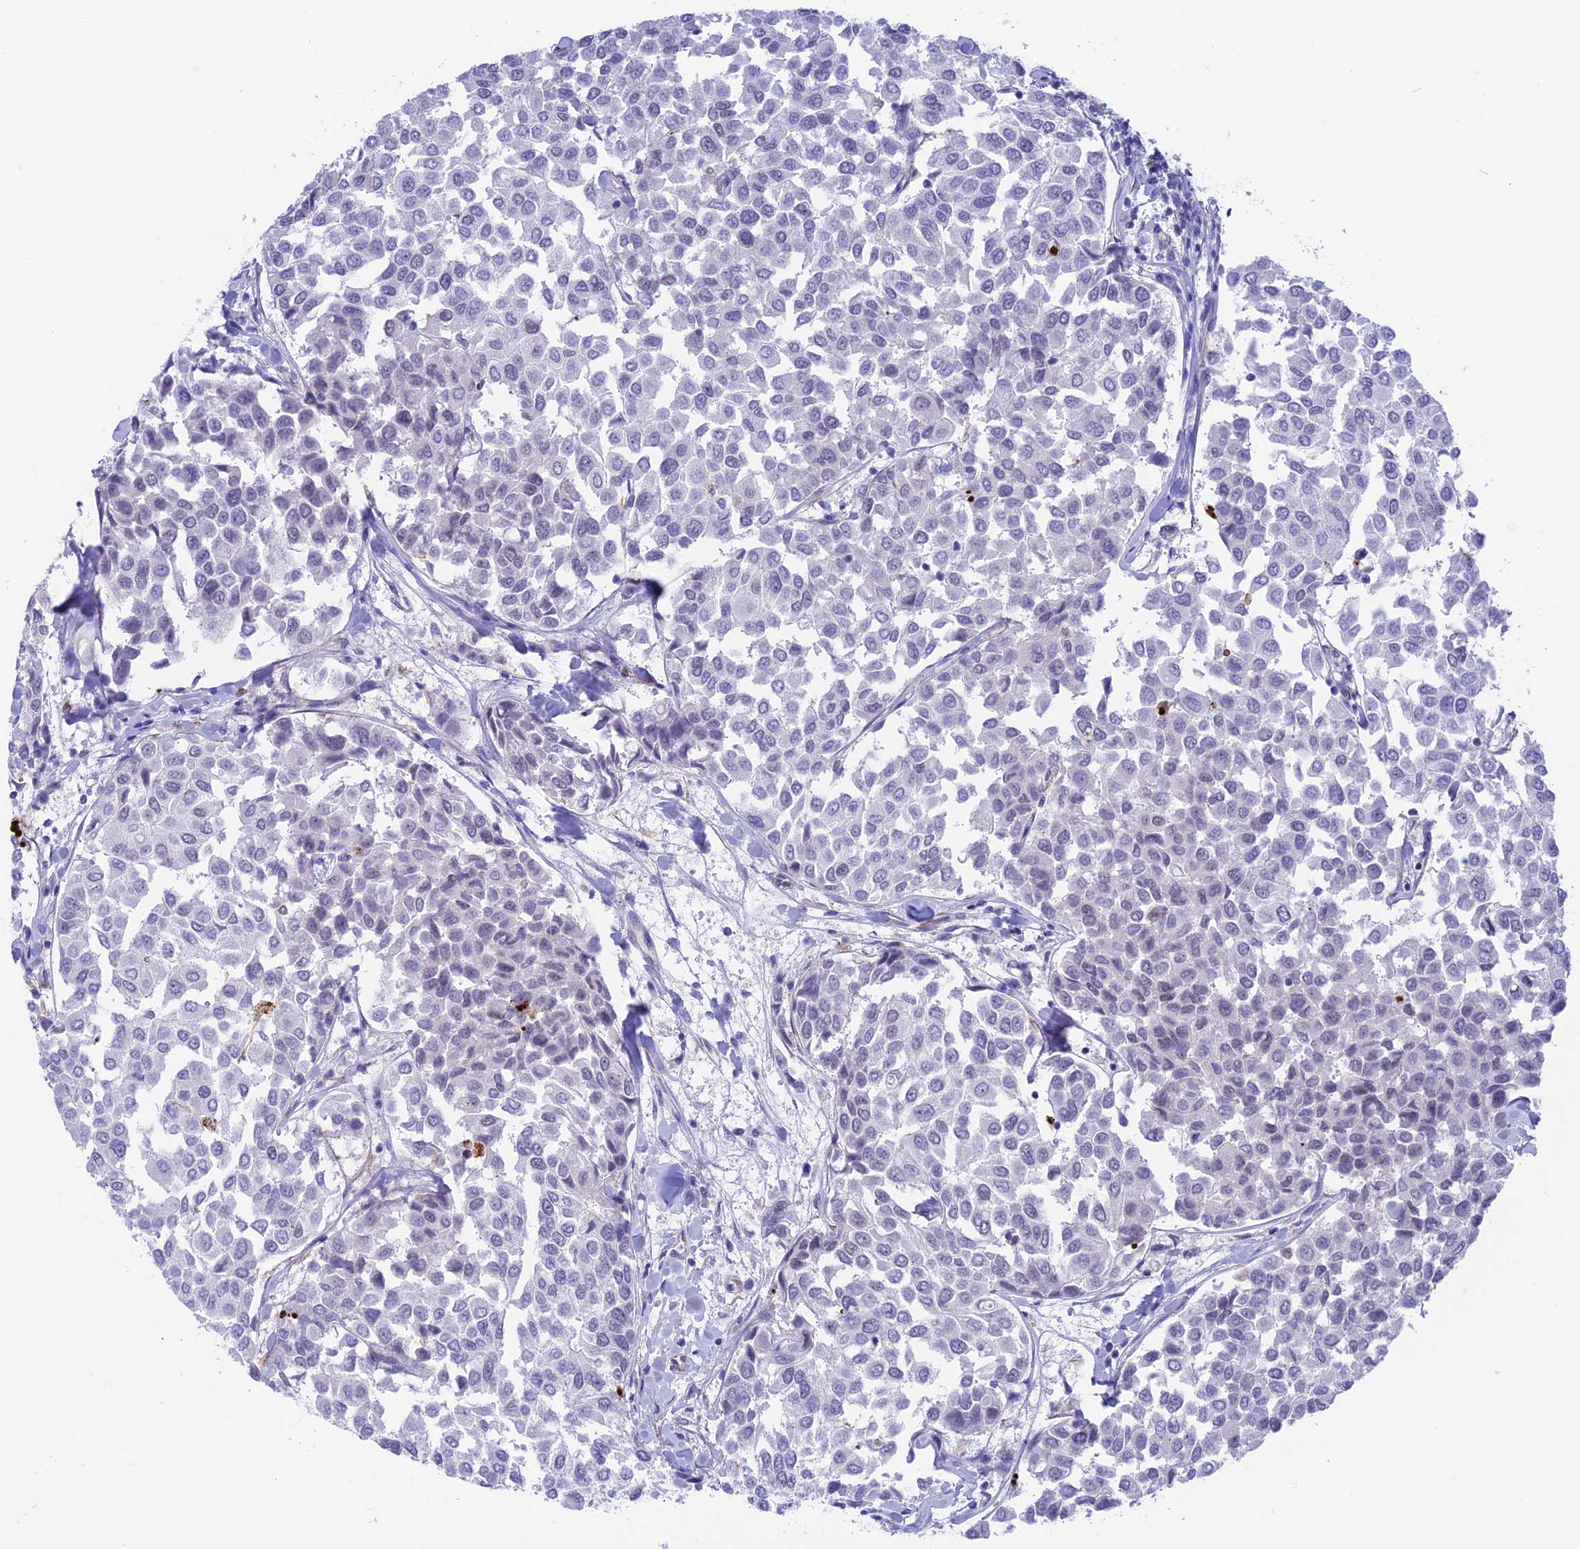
{"staining": {"intensity": "negative", "quantity": "none", "location": "none"}, "tissue": "breast cancer", "cell_type": "Tumor cells", "image_type": "cancer", "snomed": [{"axis": "morphology", "description": "Duct carcinoma"}, {"axis": "topography", "description": "Breast"}], "caption": "Immunohistochemistry (IHC) micrograph of breast cancer (intraductal carcinoma) stained for a protein (brown), which reveals no positivity in tumor cells. (Immunohistochemistry, brightfield microscopy, high magnification).", "gene": "ZNF652", "patient": {"sex": "female", "age": 55}}